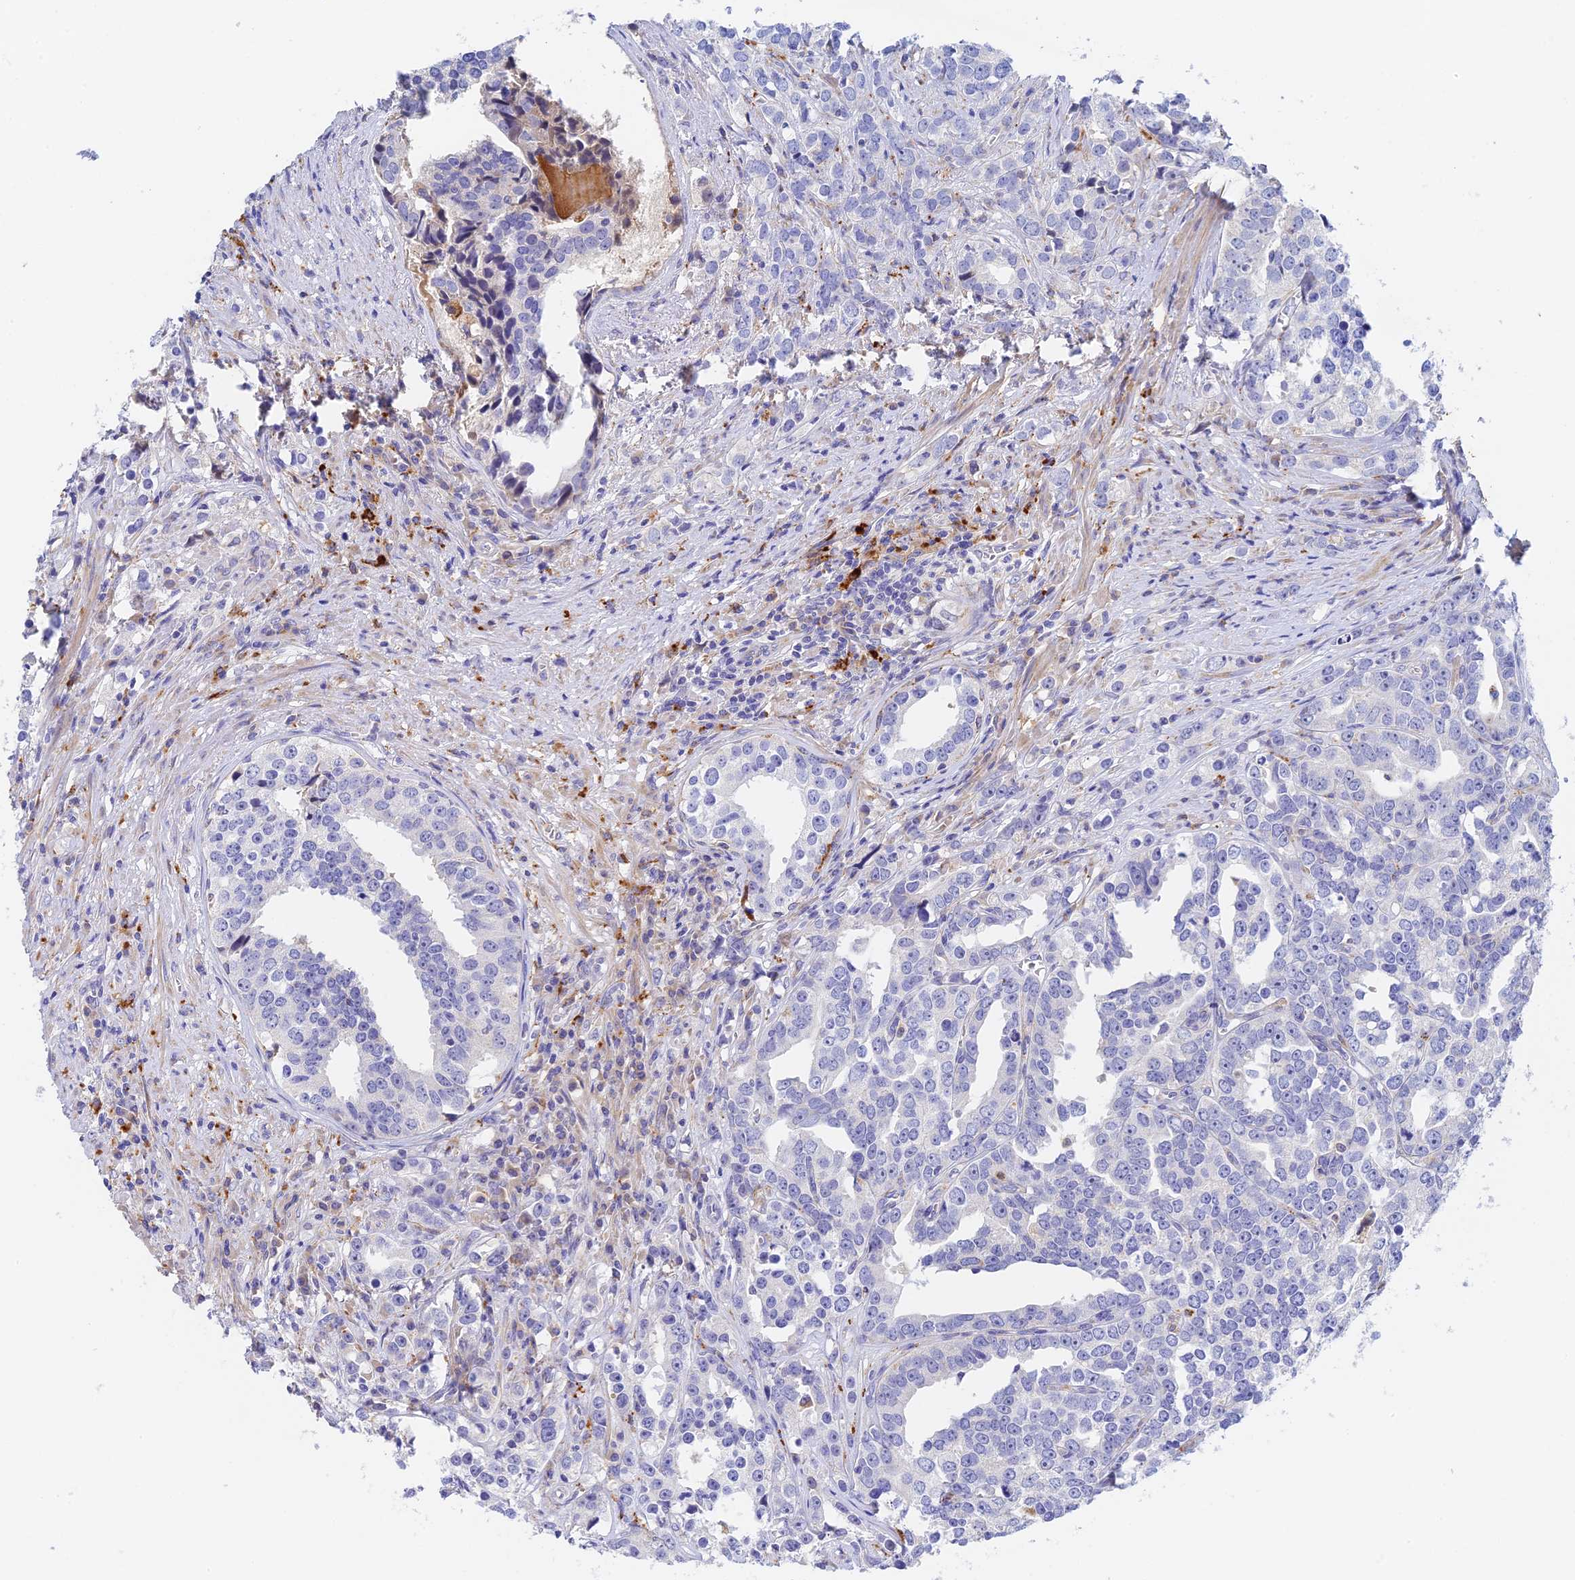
{"staining": {"intensity": "negative", "quantity": "none", "location": "none"}, "tissue": "prostate cancer", "cell_type": "Tumor cells", "image_type": "cancer", "snomed": [{"axis": "morphology", "description": "Adenocarcinoma, High grade"}, {"axis": "topography", "description": "Prostate"}], "caption": "Tumor cells are negative for protein expression in human prostate high-grade adenocarcinoma.", "gene": "RPGRIP1L", "patient": {"sex": "male", "age": 71}}